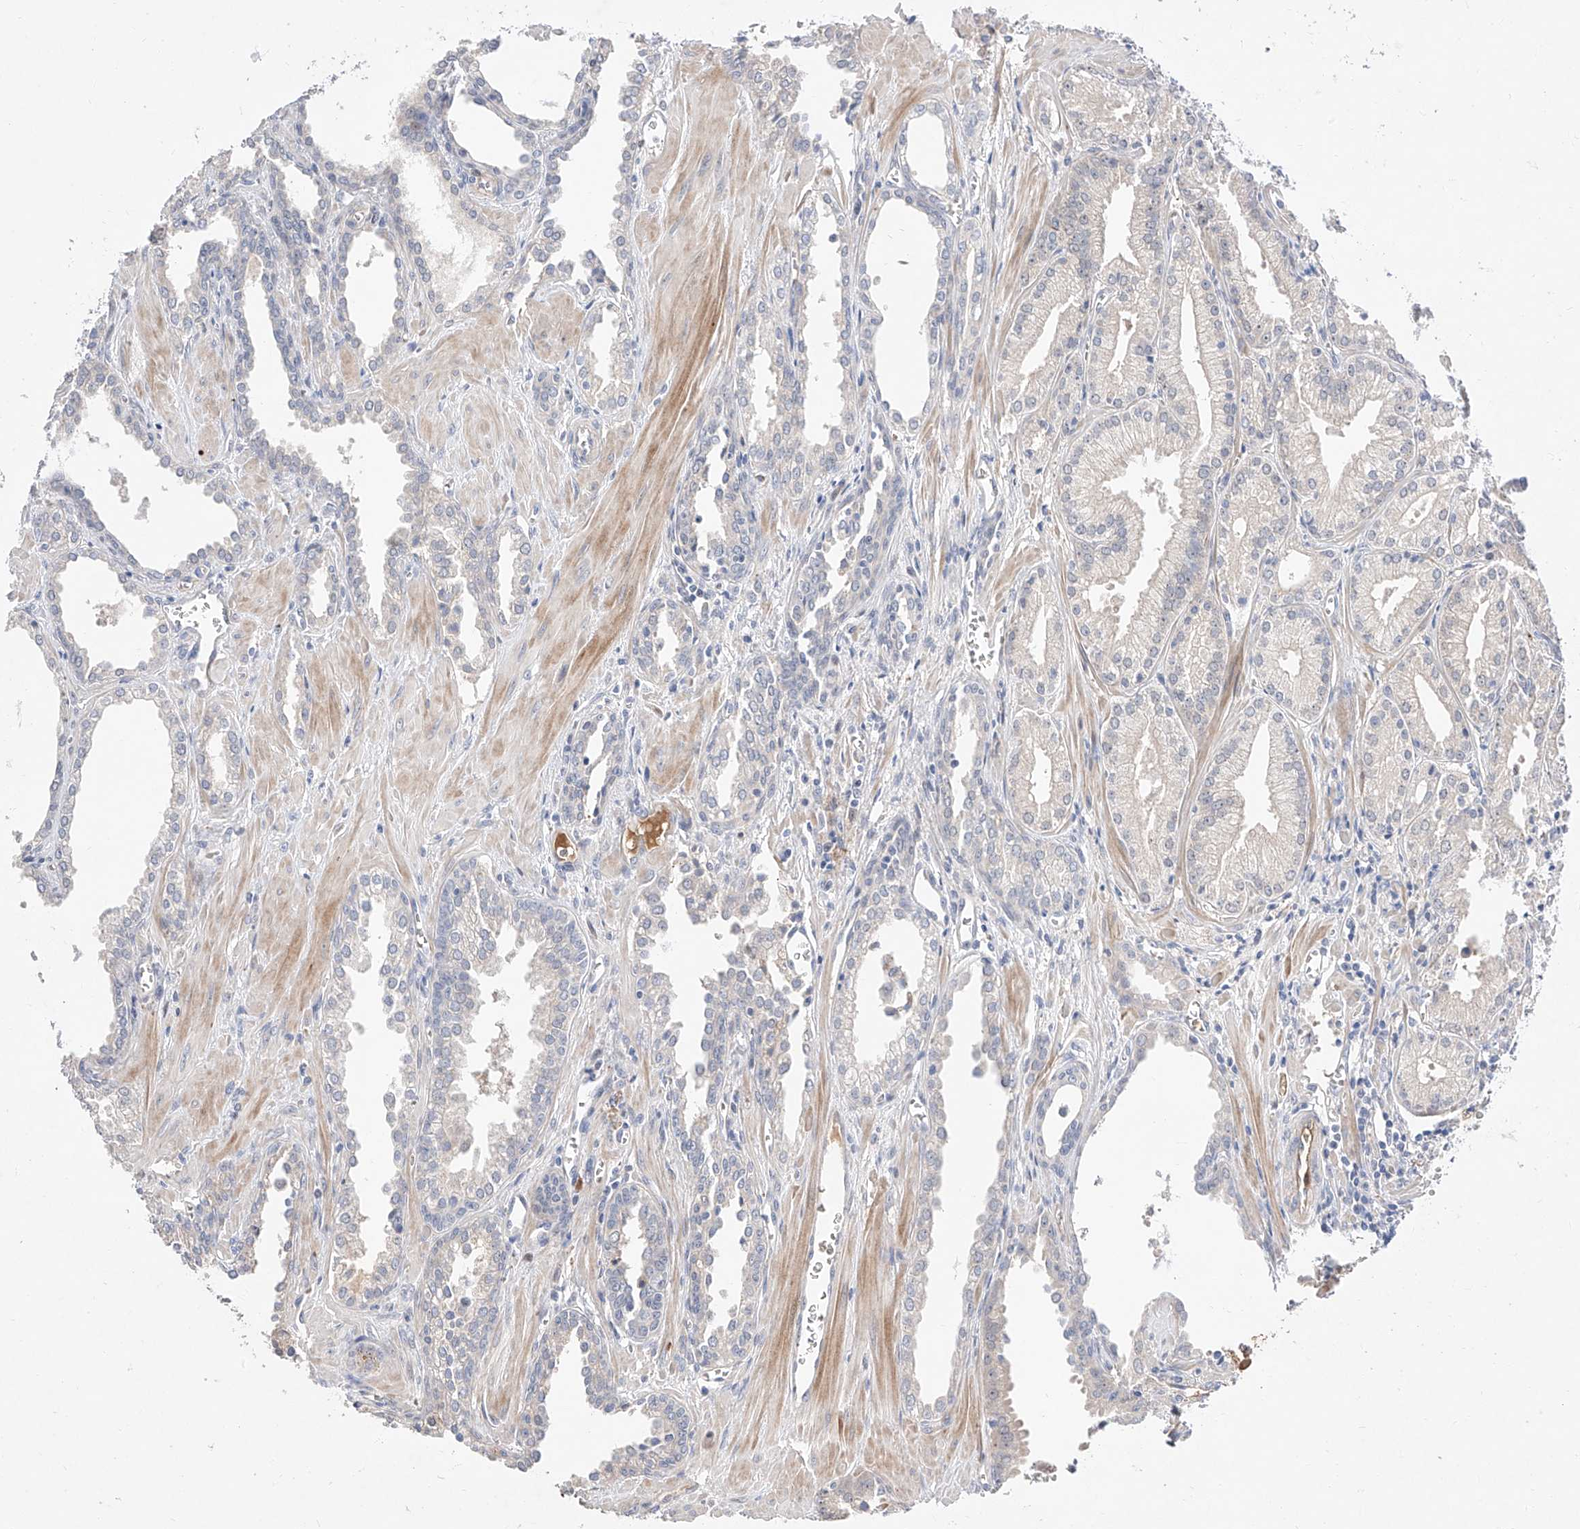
{"staining": {"intensity": "negative", "quantity": "none", "location": "none"}, "tissue": "prostate cancer", "cell_type": "Tumor cells", "image_type": "cancer", "snomed": [{"axis": "morphology", "description": "Adenocarcinoma, Low grade"}, {"axis": "topography", "description": "Prostate"}], "caption": "Low-grade adenocarcinoma (prostate) stained for a protein using immunohistochemistry (IHC) reveals no staining tumor cells.", "gene": "FUCA2", "patient": {"sex": "male", "age": 67}}